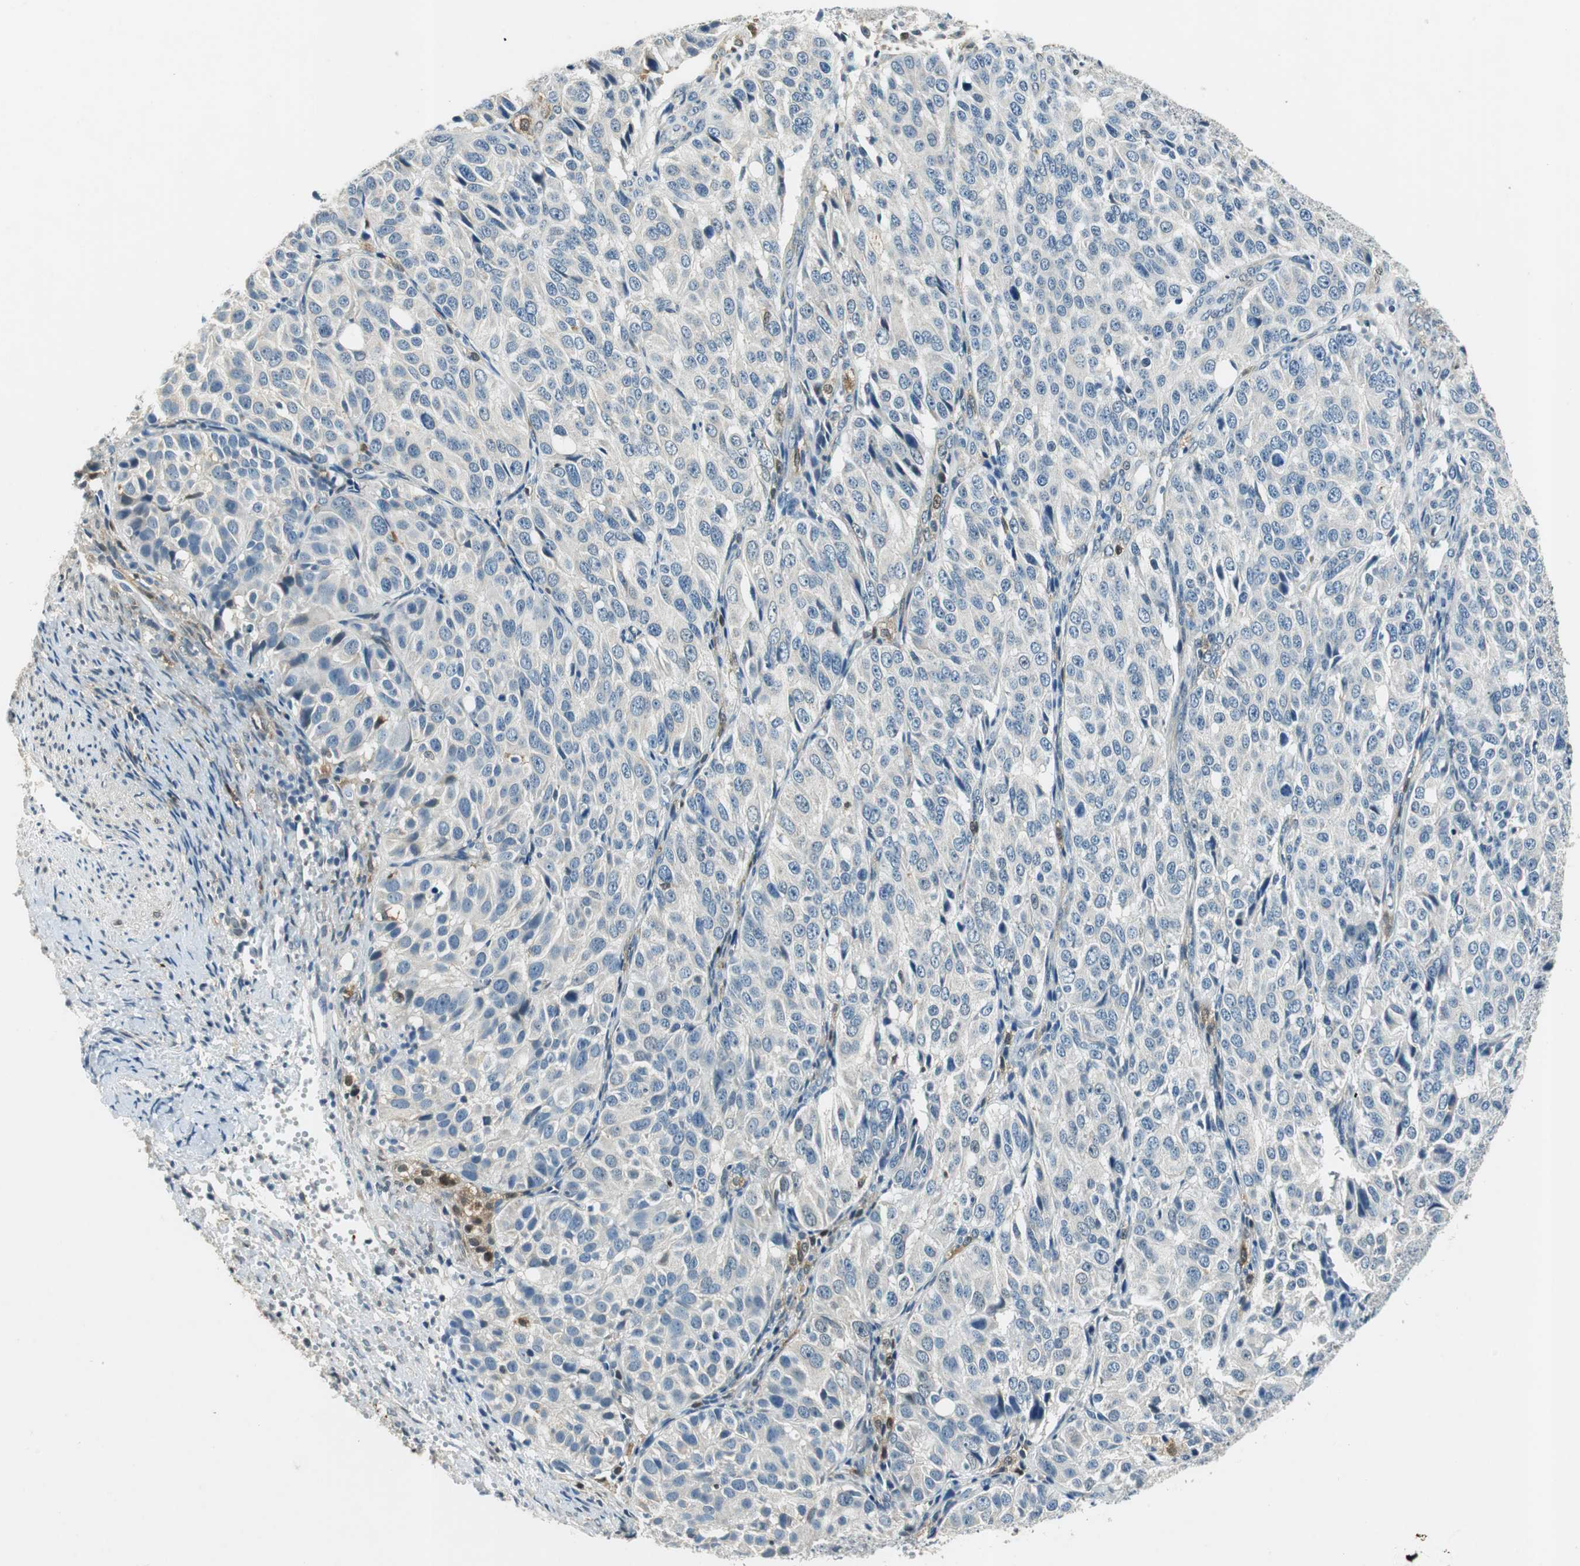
{"staining": {"intensity": "negative", "quantity": "none", "location": "none"}, "tissue": "ovarian cancer", "cell_type": "Tumor cells", "image_type": "cancer", "snomed": [{"axis": "morphology", "description": "Carcinoma, endometroid"}, {"axis": "topography", "description": "Ovary"}], "caption": "High magnification brightfield microscopy of ovarian cancer stained with DAB (brown) and counterstained with hematoxylin (blue): tumor cells show no significant expression.", "gene": "ME1", "patient": {"sex": "female", "age": 51}}